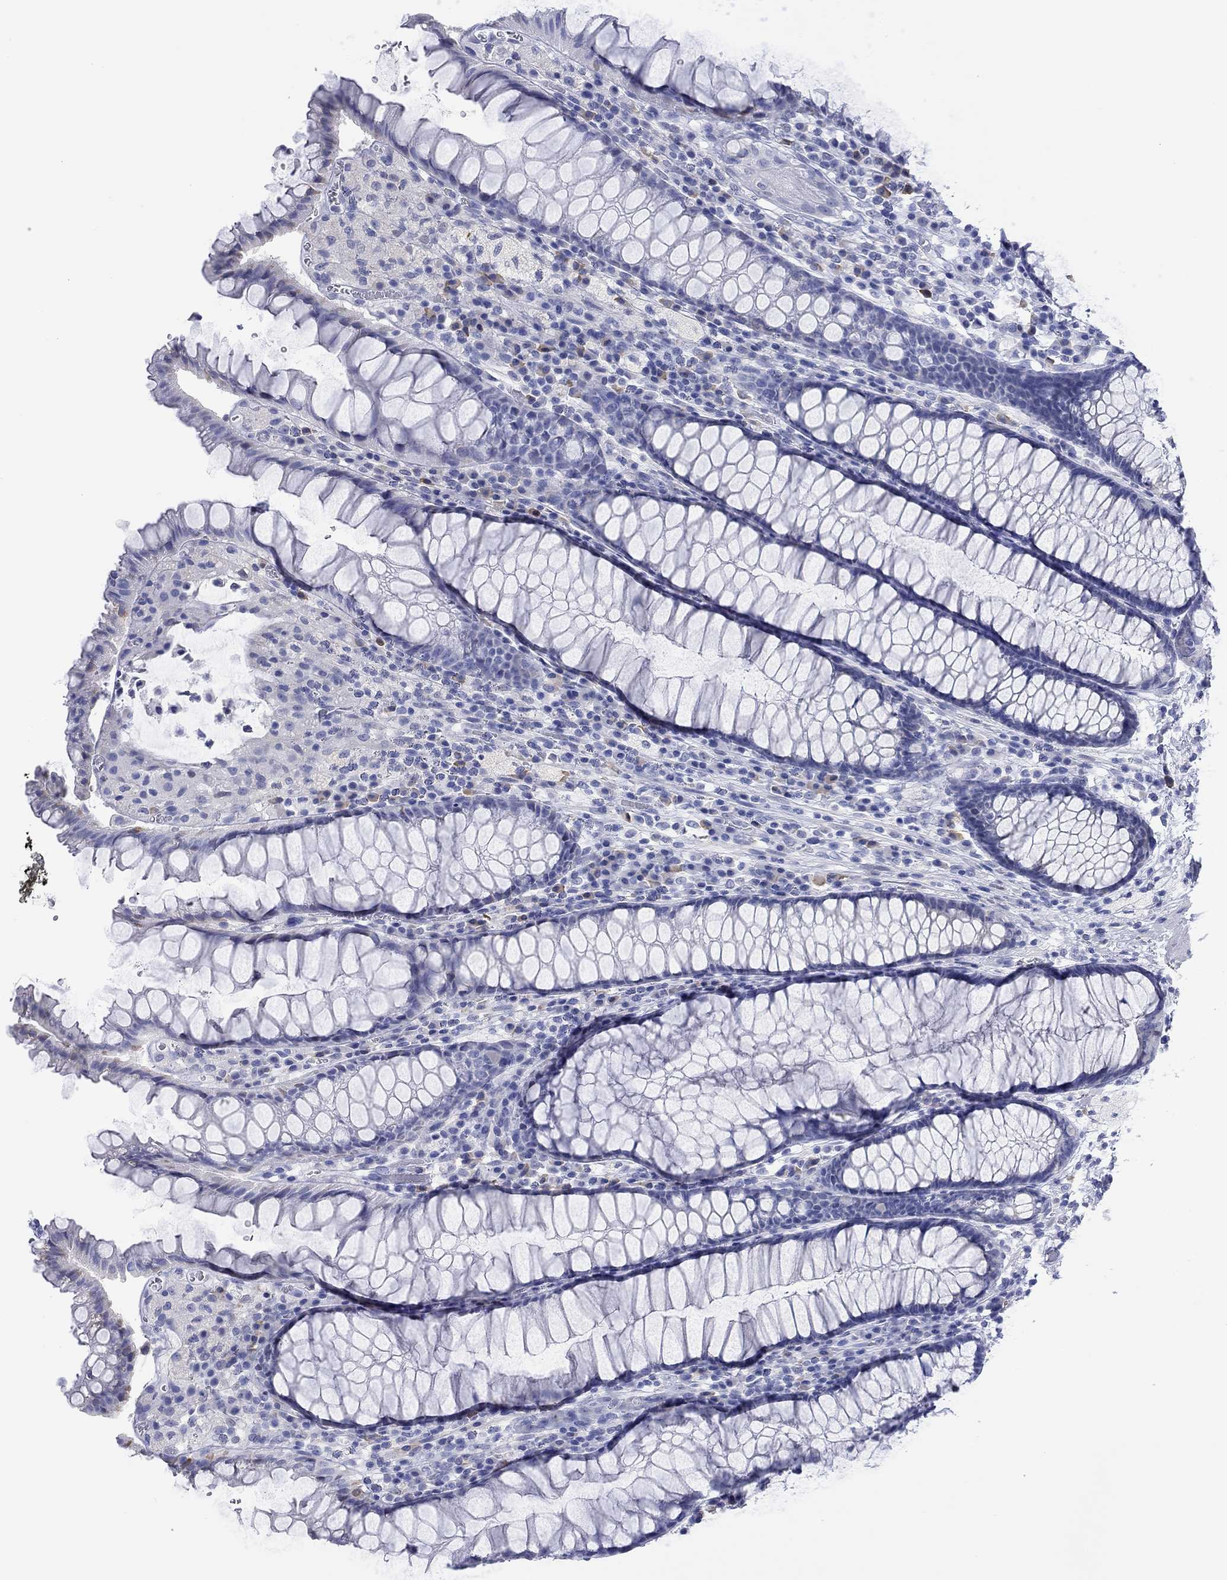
{"staining": {"intensity": "moderate", "quantity": "<25%", "location": "cytoplasmic/membranous"}, "tissue": "rectum", "cell_type": "Glandular cells", "image_type": "normal", "snomed": [{"axis": "morphology", "description": "Normal tissue, NOS"}, {"axis": "topography", "description": "Rectum"}], "caption": "High-magnification brightfield microscopy of normal rectum stained with DAB (brown) and counterstained with hematoxylin (blue). glandular cells exhibit moderate cytoplasmic/membranous positivity is identified in approximately<25% of cells. The protein of interest is stained brown, and the nuclei are stained in blue (DAB (3,3'-diaminobenzidine) IHC with brightfield microscopy, high magnification).", "gene": "MSI1", "patient": {"sex": "female", "age": 68}}